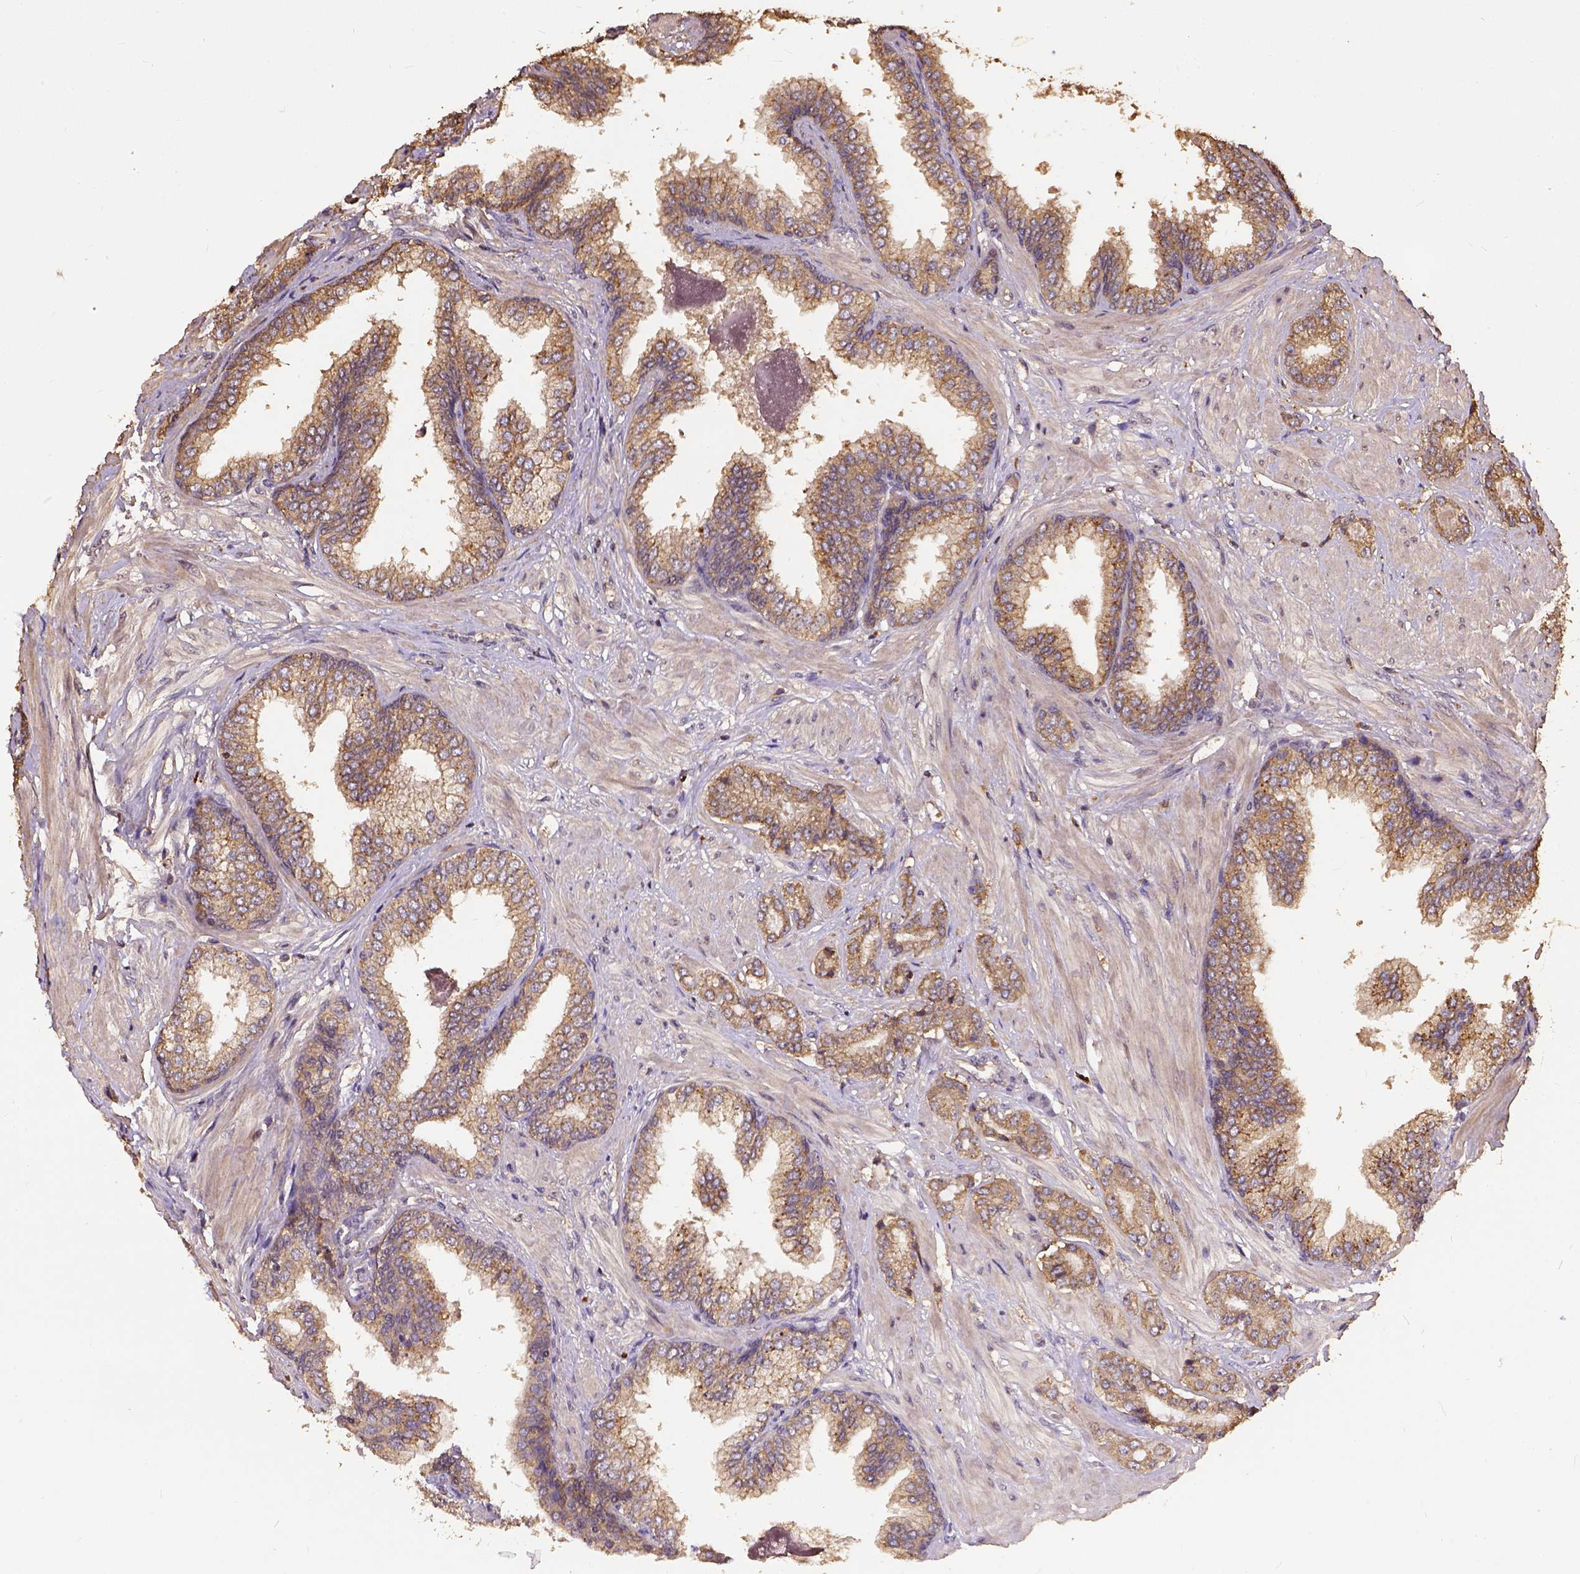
{"staining": {"intensity": "moderate", "quantity": "<25%", "location": "cytoplasmic/membranous"}, "tissue": "prostate cancer", "cell_type": "Tumor cells", "image_type": "cancer", "snomed": [{"axis": "morphology", "description": "Adenocarcinoma, Low grade"}, {"axis": "topography", "description": "Prostate"}], "caption": "Prostate low-grade adenocarcinoma stained with a brown dye displays moderate cytoplasmic/membranous positive staining in approximately <25% of tumor cells.", "gene": "ATP1B3", "patient": {"sex": "male", "age": 55}}